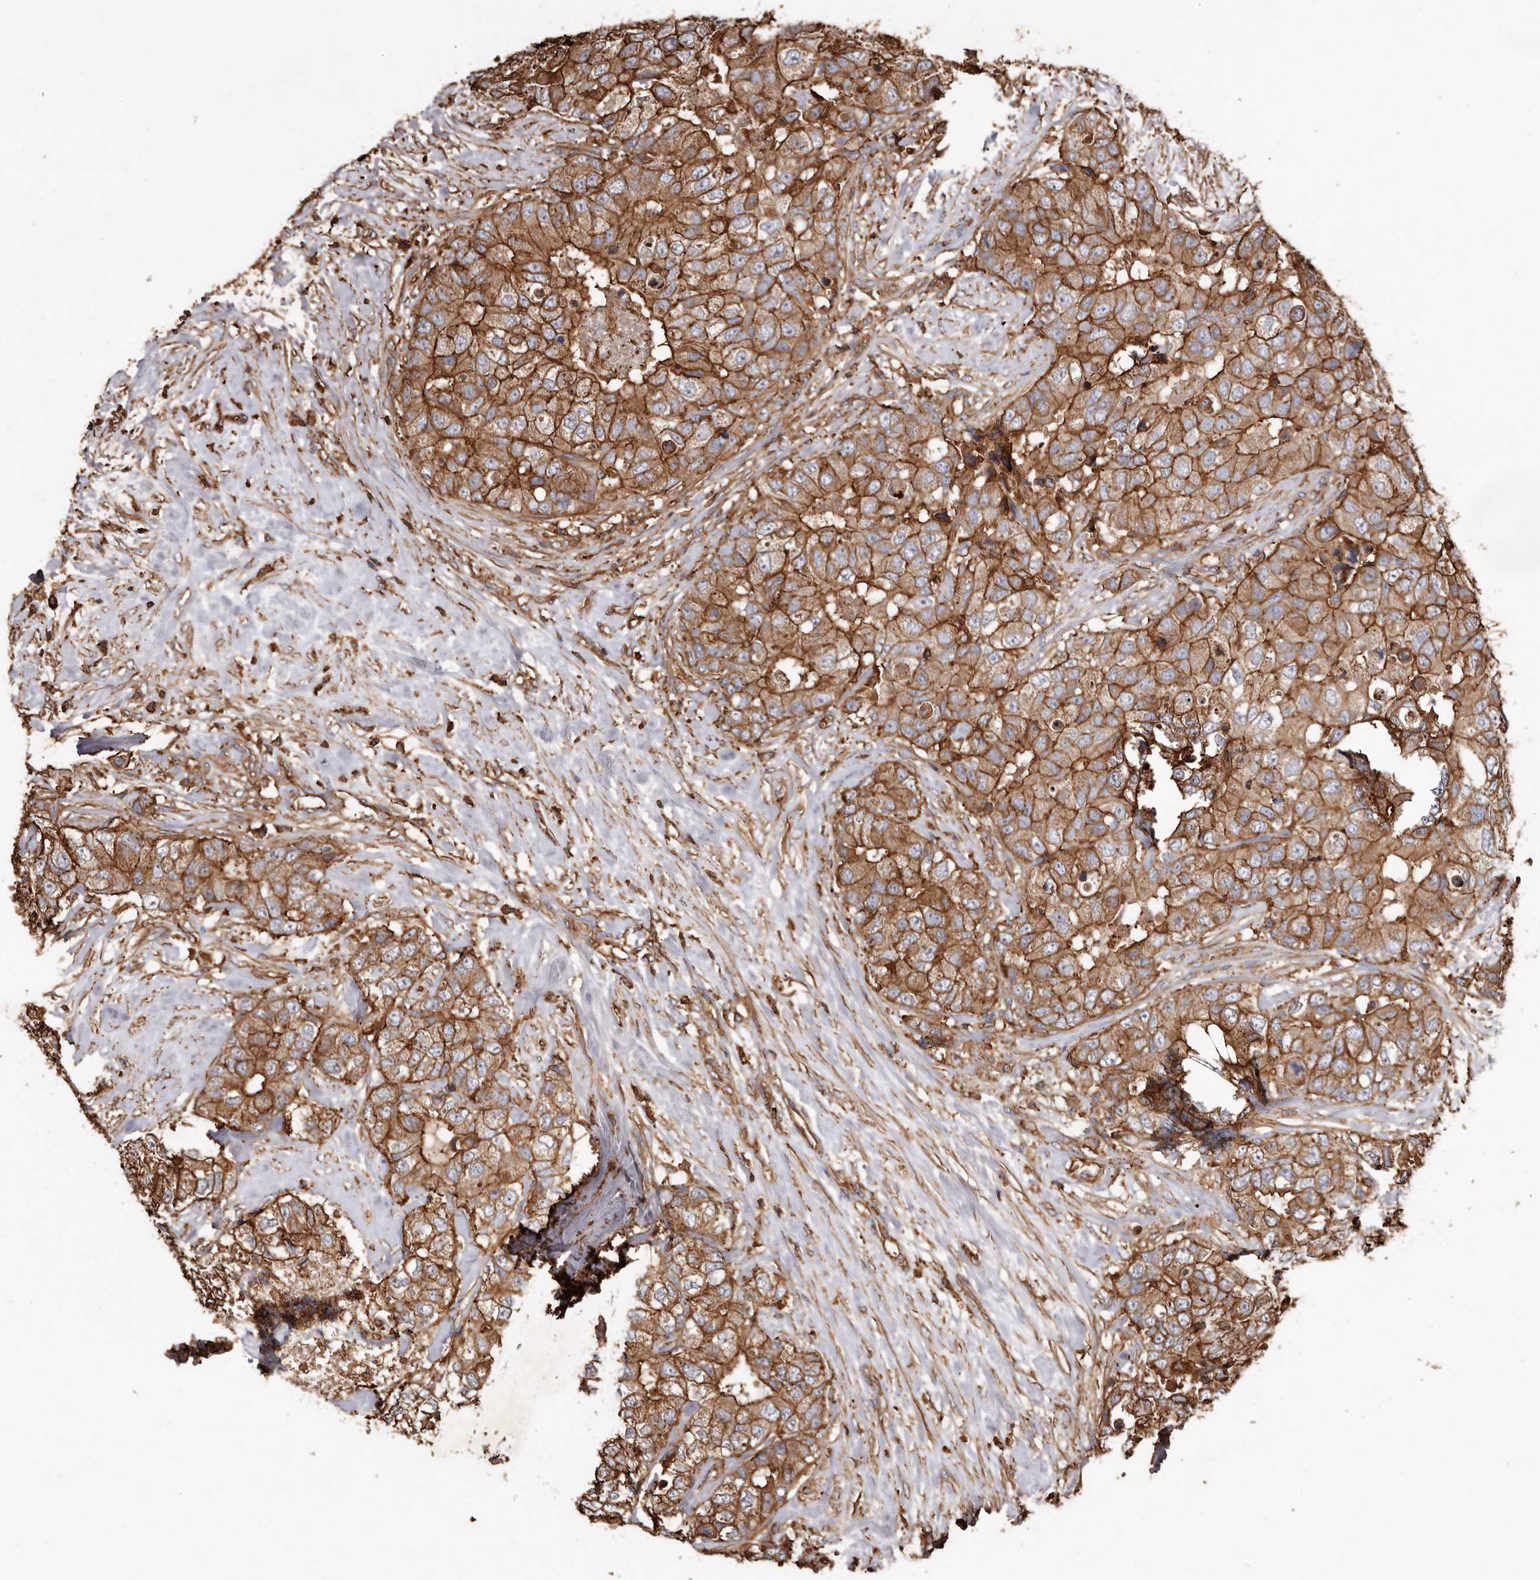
{"staining": {"intensity": "strong", "quantity": ">75%", "location": "cytoplasmic/membranous"}, "tissue": "breast cancer", "cell_type": "Tumor cells", "image_type": "cancer", "snomed": [{"axis": "morphology", "description": "Duct carcinoma"}, {"axis": "topography", "description": "Breast"}], "caption": "Breast cancer stained for a protein demonstrates strong cytoplasmic/membranous positivity in tumor cells. (DAB (3,3'-diaminobenzidine) = brown stain, brightfield microscopy at high magnification).", "gene": "COQ8B", "patient": {"sex": "female", "age": 62}}